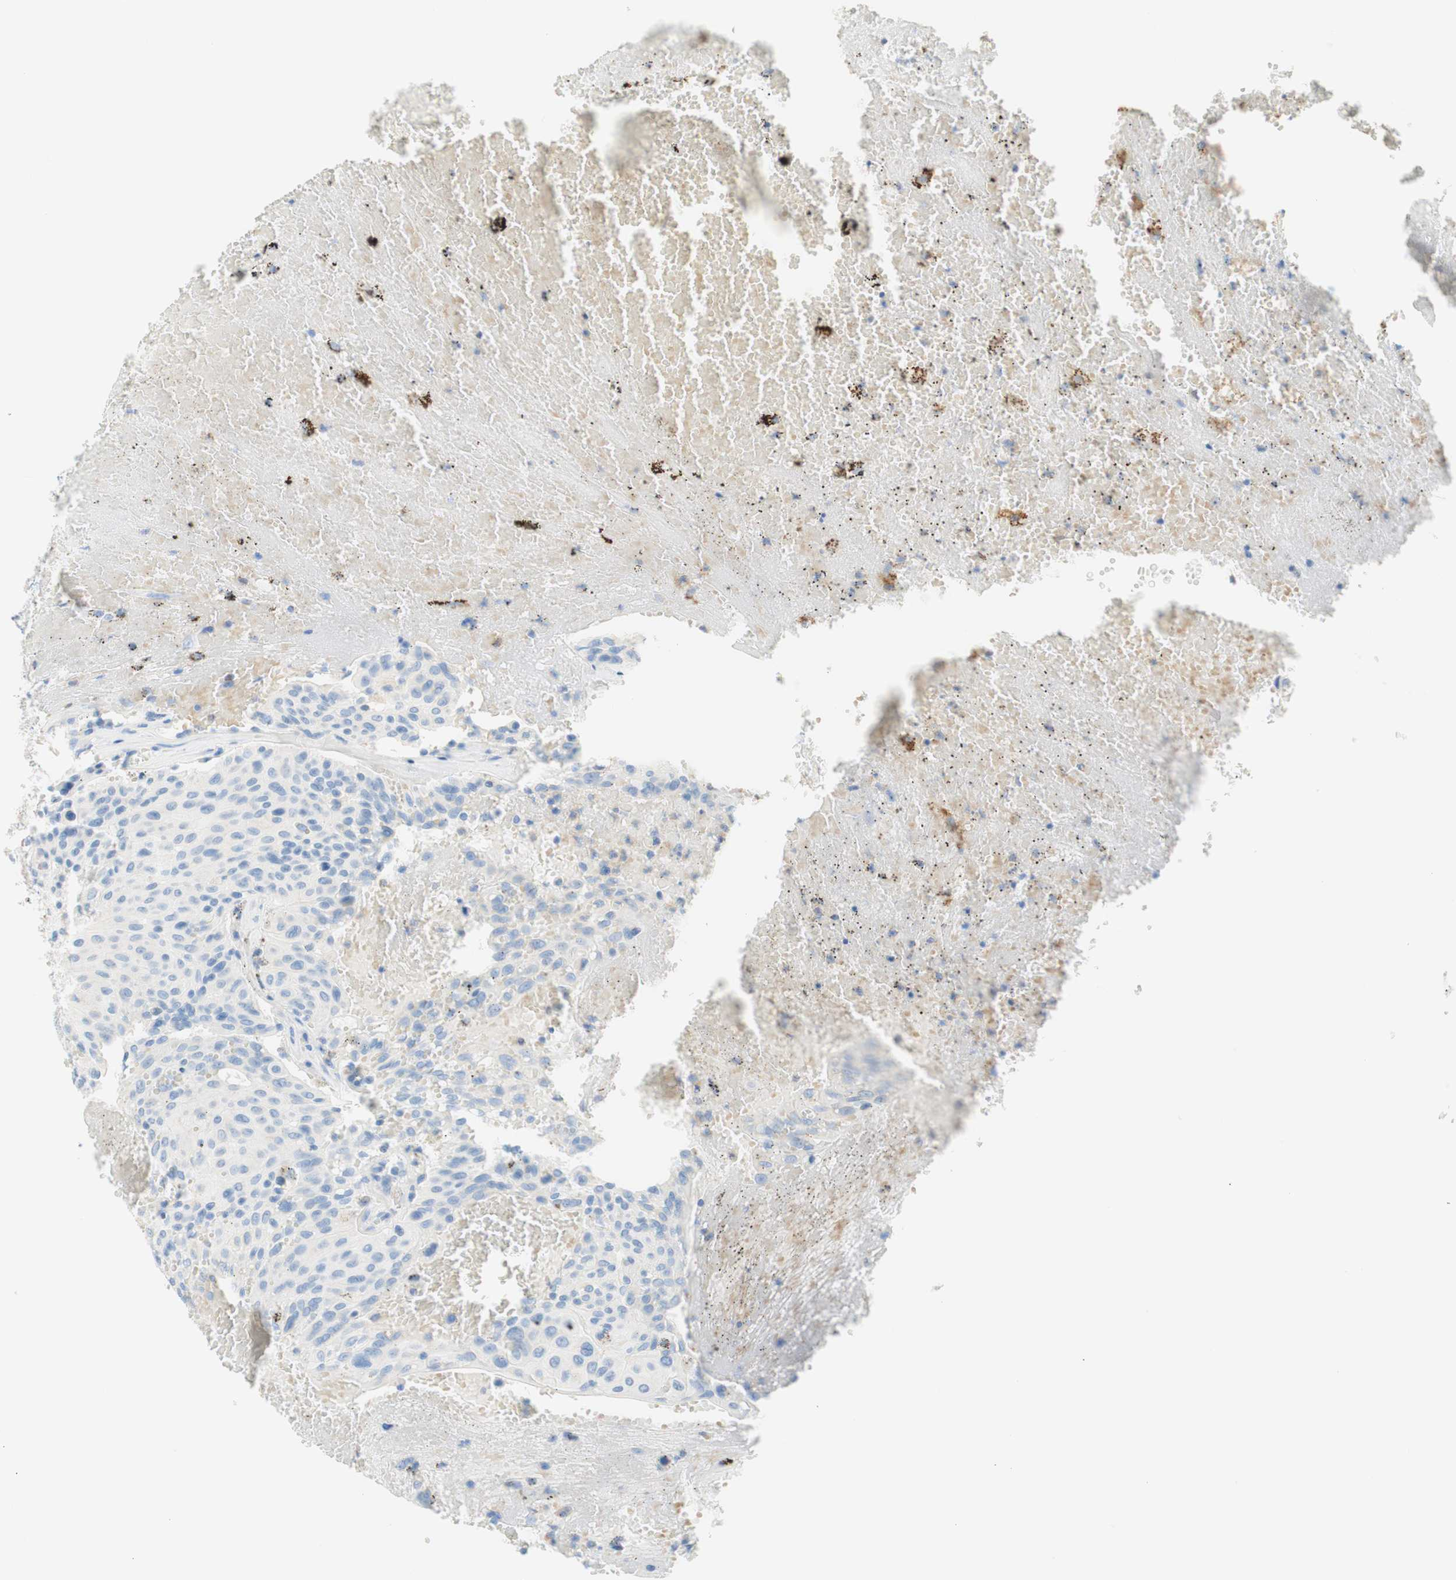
{"staining": {"intensity": "negative", "quantity": "none", "location": "none"}, "tissue": "urothelial cancer", "cell_type": "Tumor cells", "image_type": "cancer", "snomed": [{"axis": "morphology", "description": "Urothelial carcinoma, High grade"}, {"axis": "topography", "description": "Urinary bladder"}], "caption": "DAB (3,3'-diaminobenzidine) immunohistochemical staining of urothelial carcinoma (high-grade) displays no significant positivity in tumor cells.", "gene": "CEACAM1", "patient": {"sex": "male", "age": 66}}